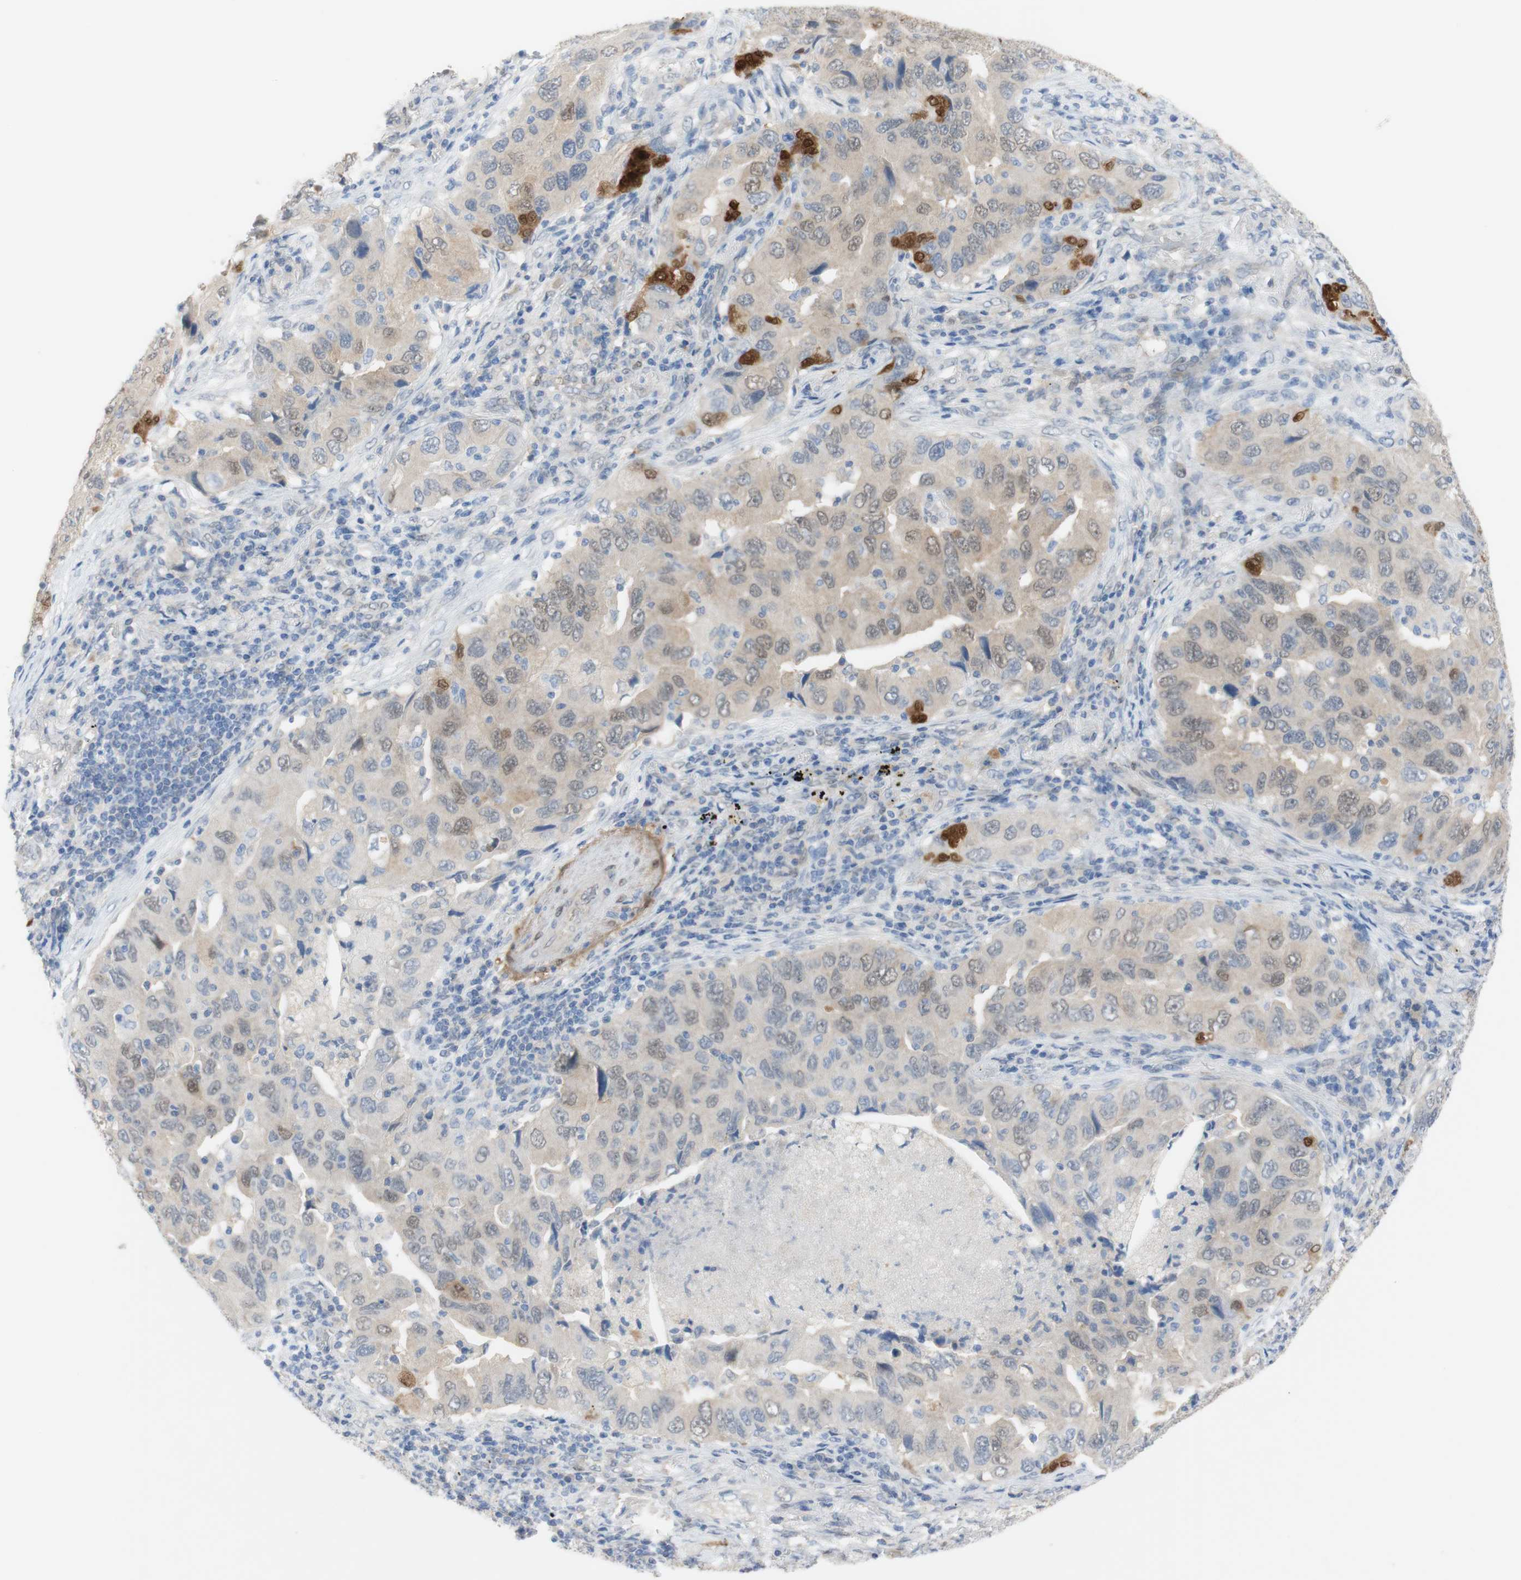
{"staining": {"intensity": "weak", "quantity": "<25%", "location": "nuclear"}, "tissue": "lung cancer", "cell_type": "Tumor cells", "image_type": "cancer", "snomed": [{"axis": "morphology", "description": "Adenocarcinoma, NOS"}, {"axis": "topography", "description": "Lung"}], "caption": "The immunohistochemistry photomicrograph has no significant staining in tumor cells of adenocarcinoma (lung) tissue.", "gene": "SELENBP1", "patient": {"sex": "female", "age": 65}}